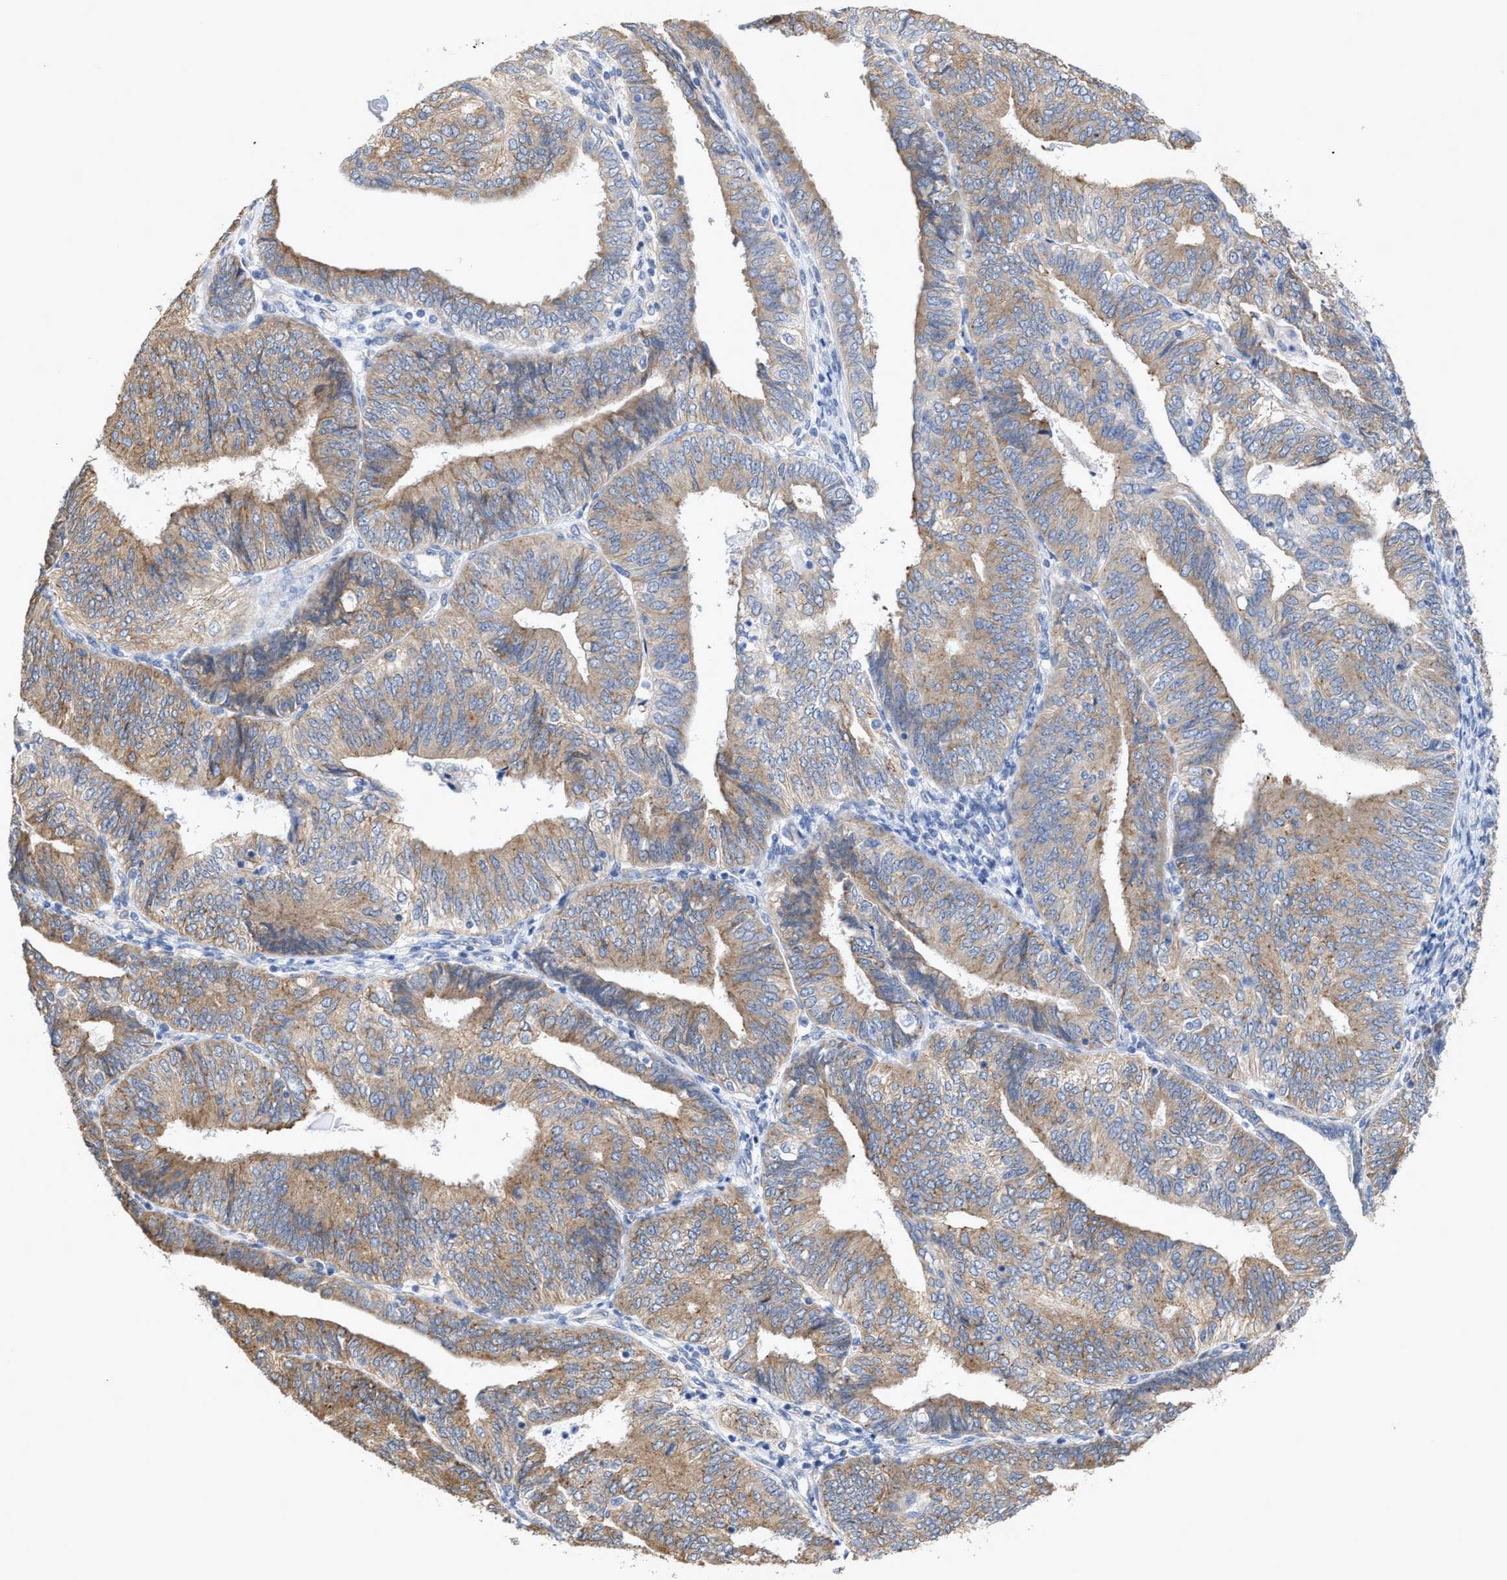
{"staining": {"intensity": "moderate", "quantity": ">75%", "location": "cytoplasmic/membranous"}, "tissue": "endometrial cancer", "cell_type": "Tumor cells", "image_type": "cancer", "snomed": [{"axis": "morphology", "description": "Adenocarcinoma, NOS"}, {"axis": "topography", "description": "Endometrium"}], "caption": "Human adenocarcinoma (endometrial) stained with a protein marker demonstrates moderate staining in tumor cells.", "gene": "RYR2", "patient": {"sex": "female", "age": 58}}